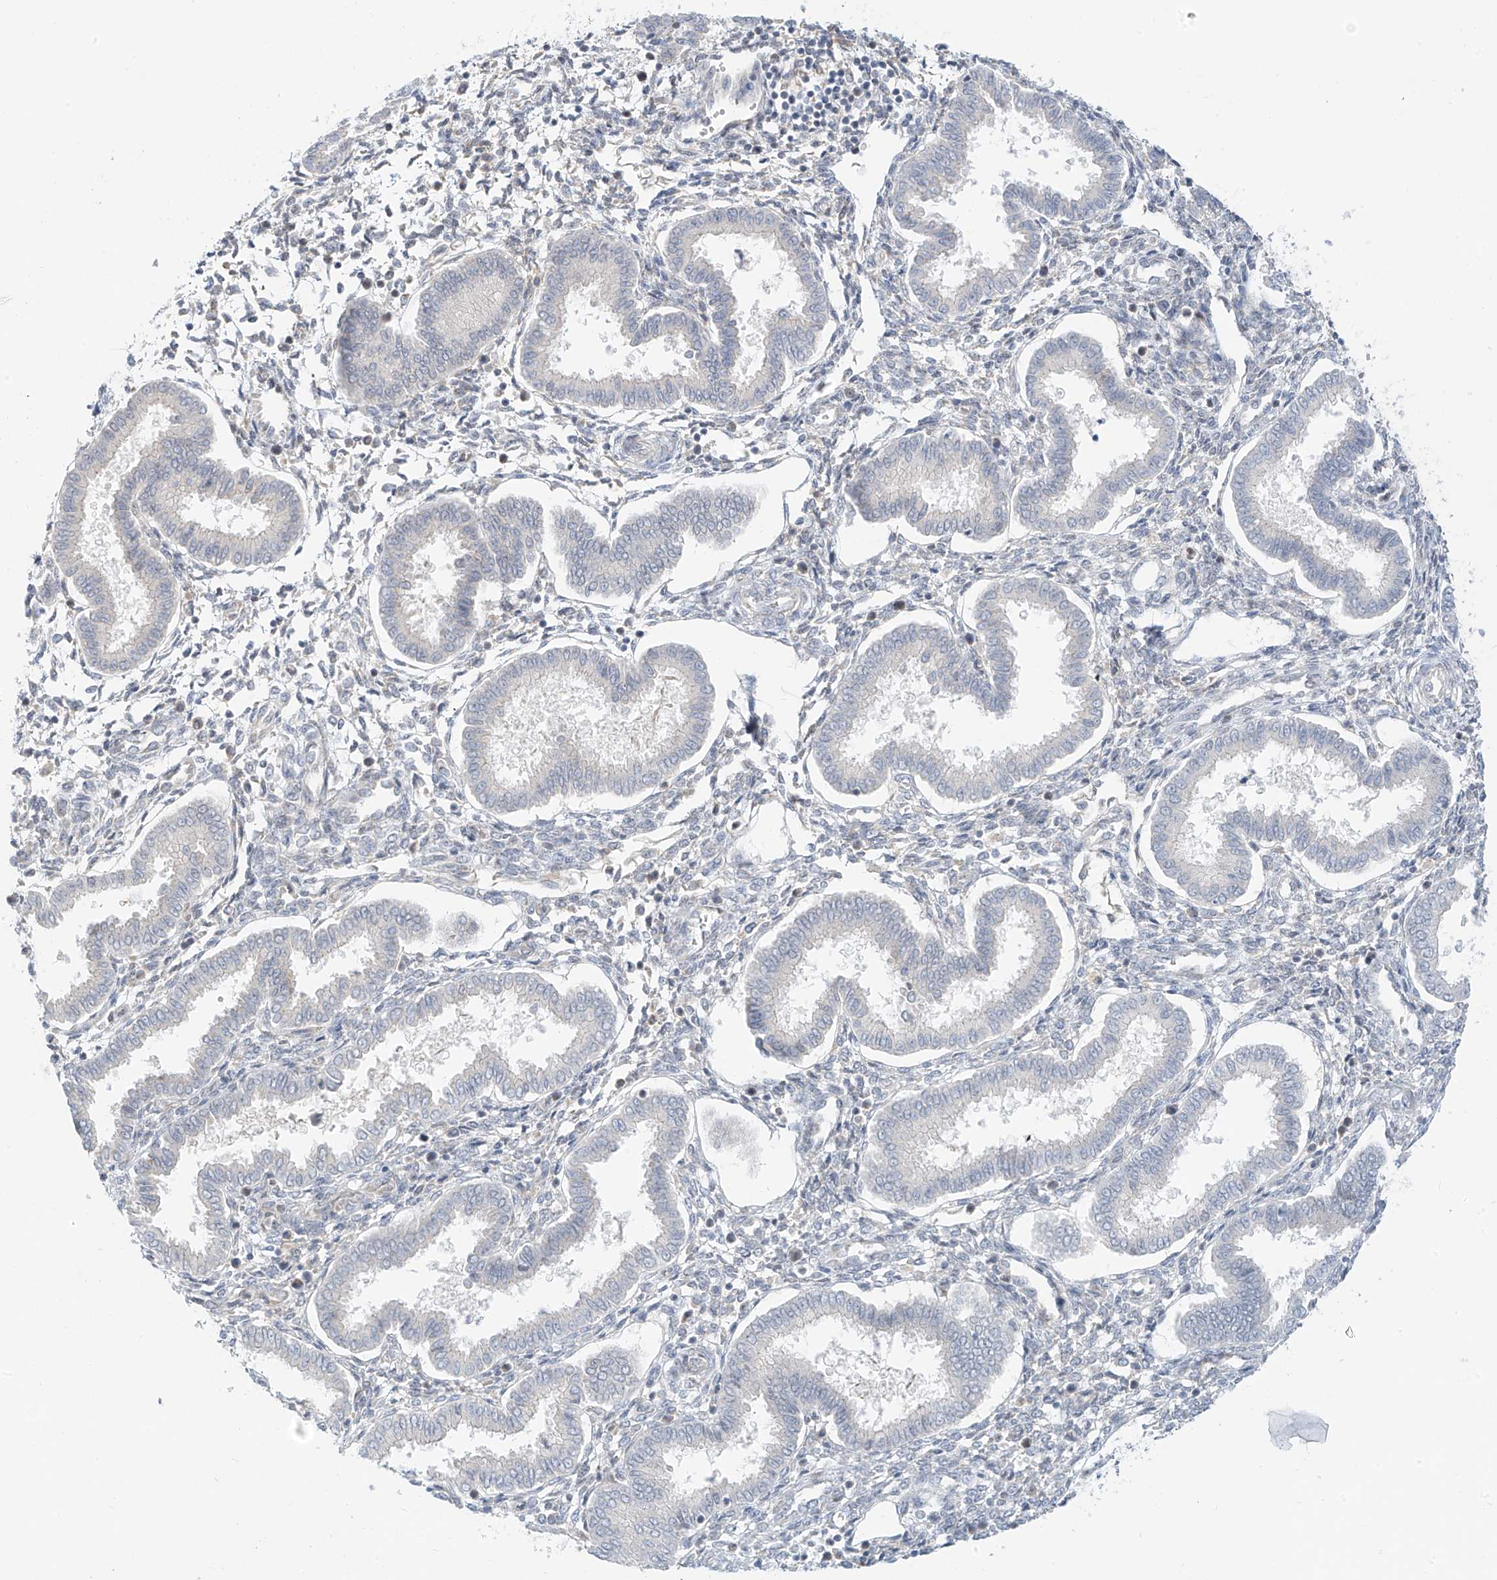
{"staining": {"intensity": "negative", "quantity": "none", "location": "none"}, "tissue": "endometrium", "cell_type": "Cells in endometrial stroma", "image_type": "normal", "snomed": [{"axis": "morphology", "description": "Normal tissue, NOS"}, {"axis": "topography", "description": "Endometrium"}], "caption": "Endometrium stained for a protein using IHC displays no staining cells in endometrial stroma.", "gene": "C2orf42", "patient": {"sex": "female", "age": 24}}